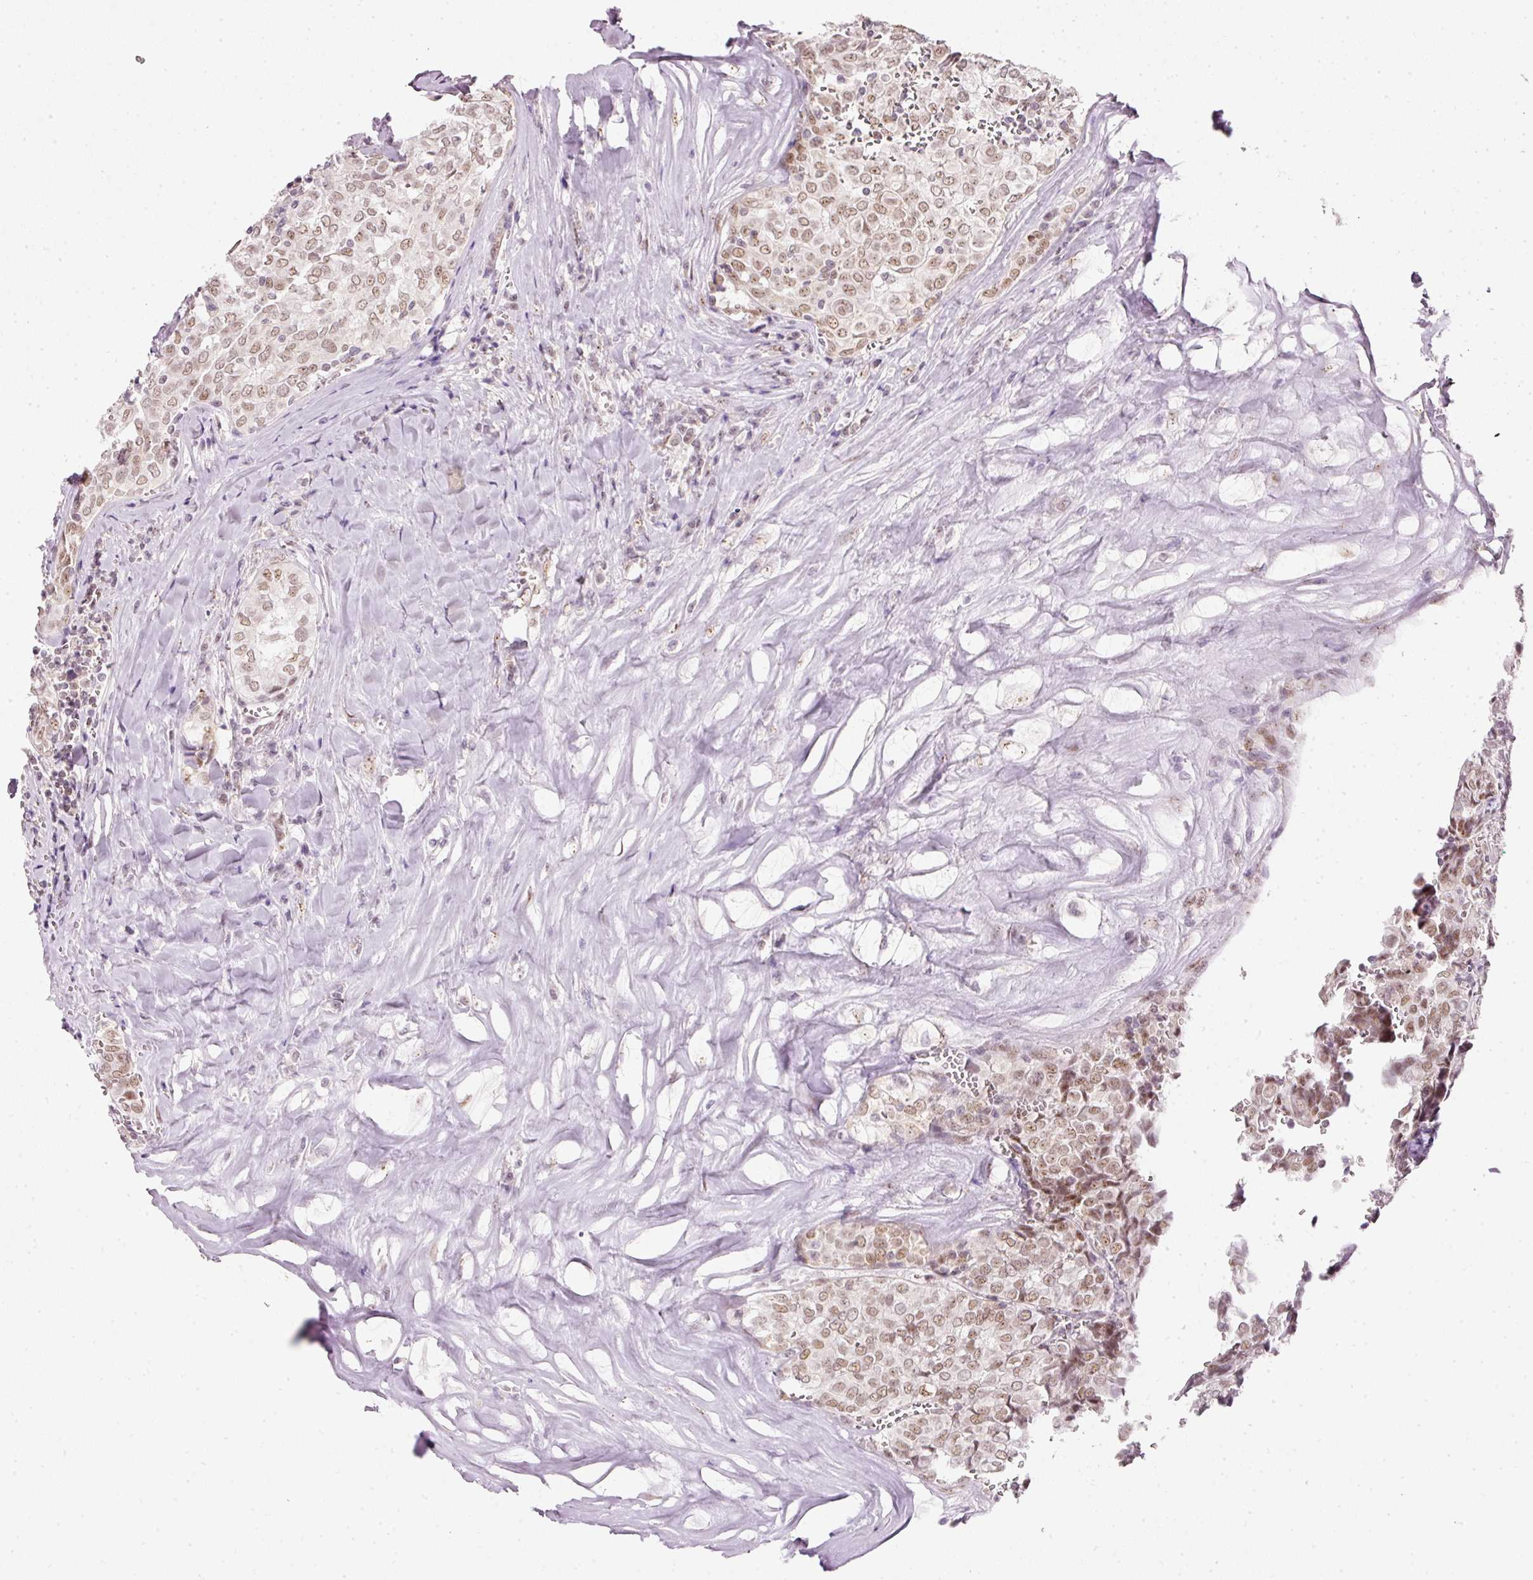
{"staining": {"intensity": "weak", "quantity": ">75%", "location": "nuclear"}, "tissue": "thyroid cancer", "cell_type": "Tumor cells", "image_type": "cancer", "snomed": [{"axis": "morphology", "description": "Papillary adenocarcinoma, NOS"}, {"axis": "topography", "description": "Thyroid gland"}], "caption": "Human thyroid cancer (papillary adenocarcinoma) stained with a brown dye demonstrates weak nuclear positive positivity in approximately >75% of tumor cells.", "gene": "FSTL3", "patient": {"sex": "female", "age": 30}}